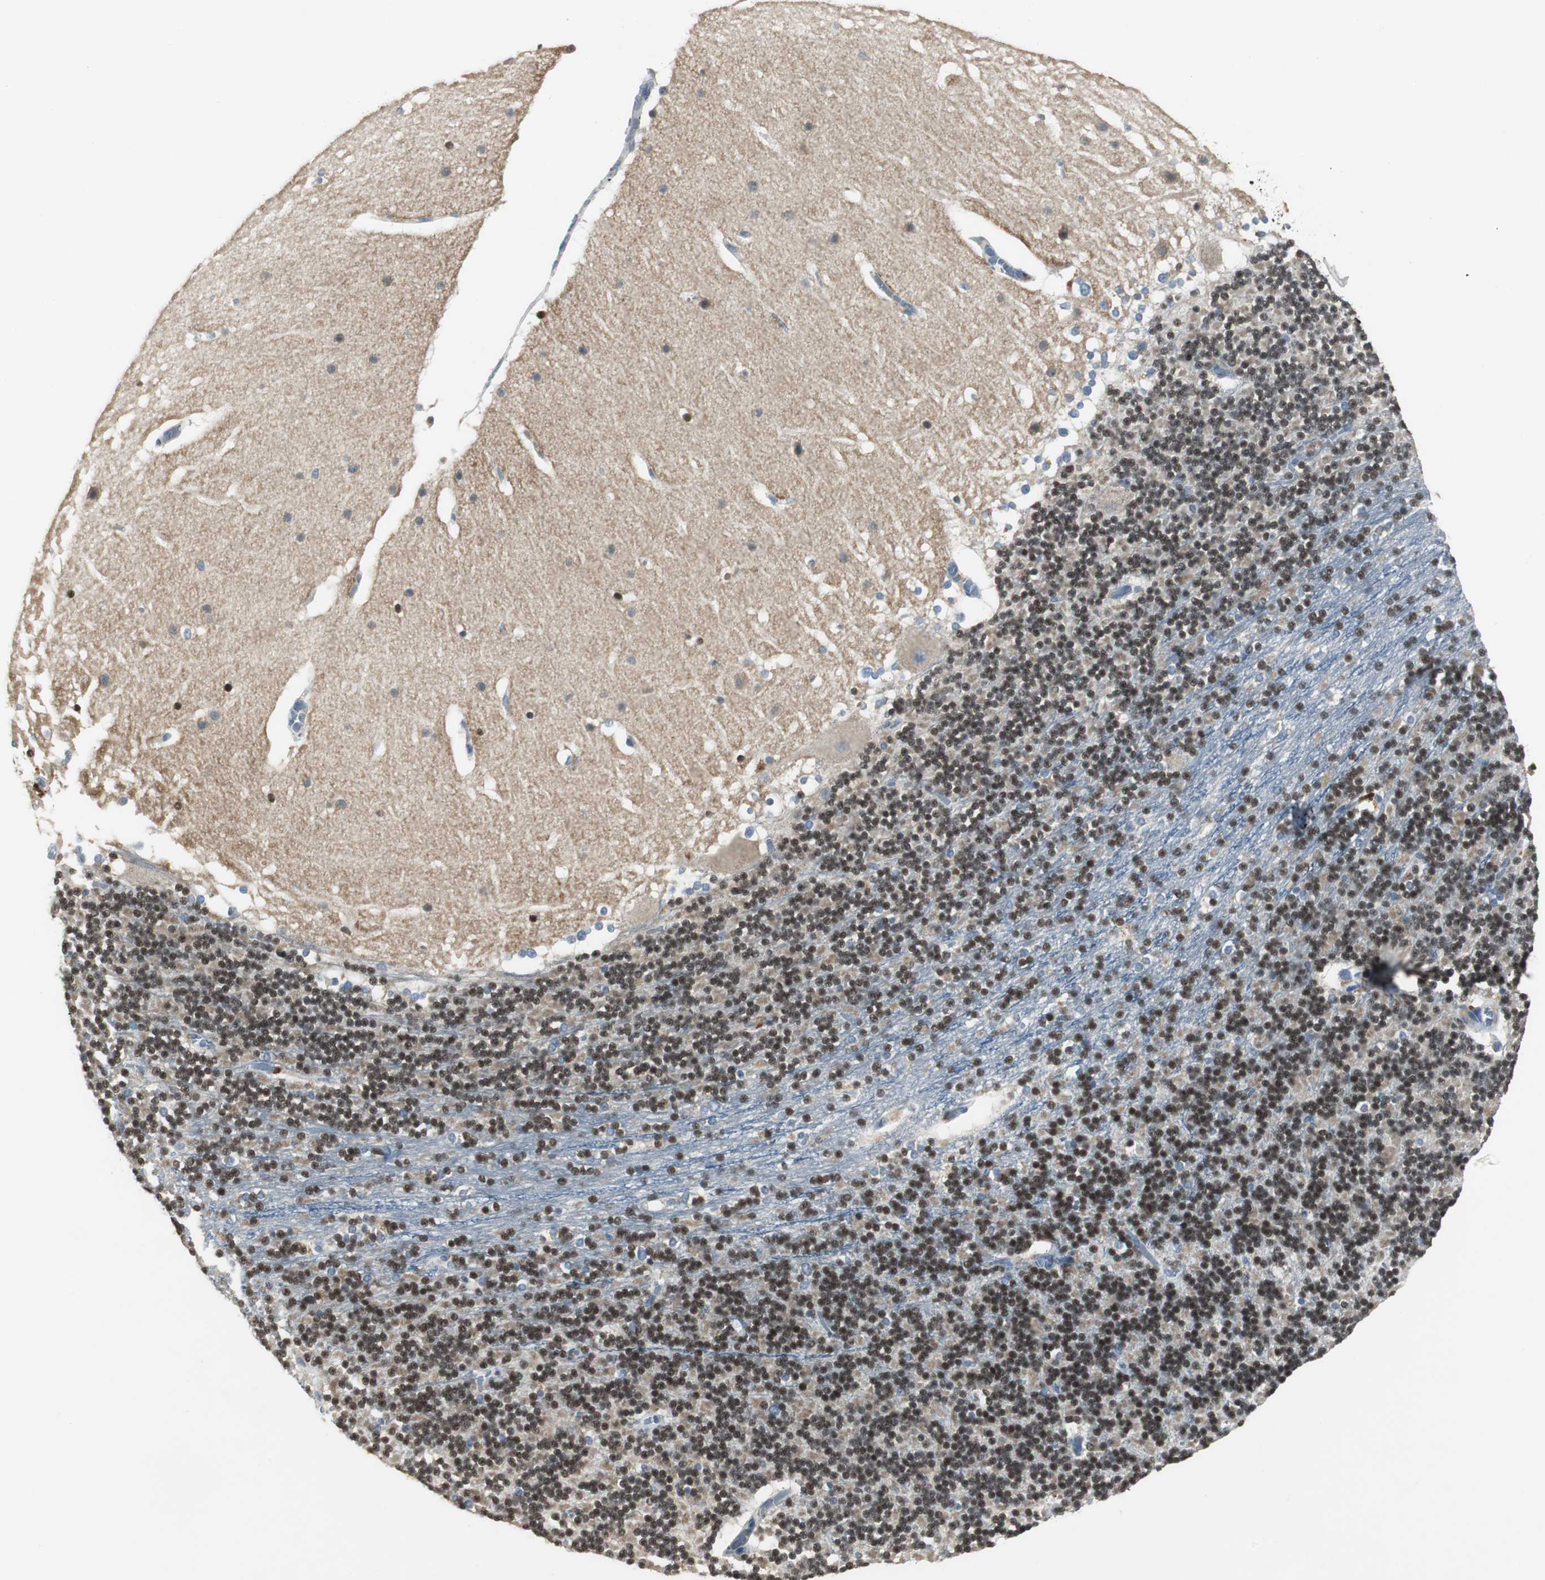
{"staining": {"intensity": "moderate", "quantity": ">75%", "location": "nuclear"}, "tissue": "cerebellum", "cell_type": "Cells in granular layer", "image_type": "normal", "snomed": [{"axis": "morphology", "description": "Normal tissue, NOS"}, {"axis": "topography", "description": "Cerebellum"}], "caption": "Protein analysis of unremarkable cerebellum displays moderate nuclear positivity in about >75% of cells in granular layer.", "gene": "MYT1", "patient": {"sex": "female", "age": 19}}